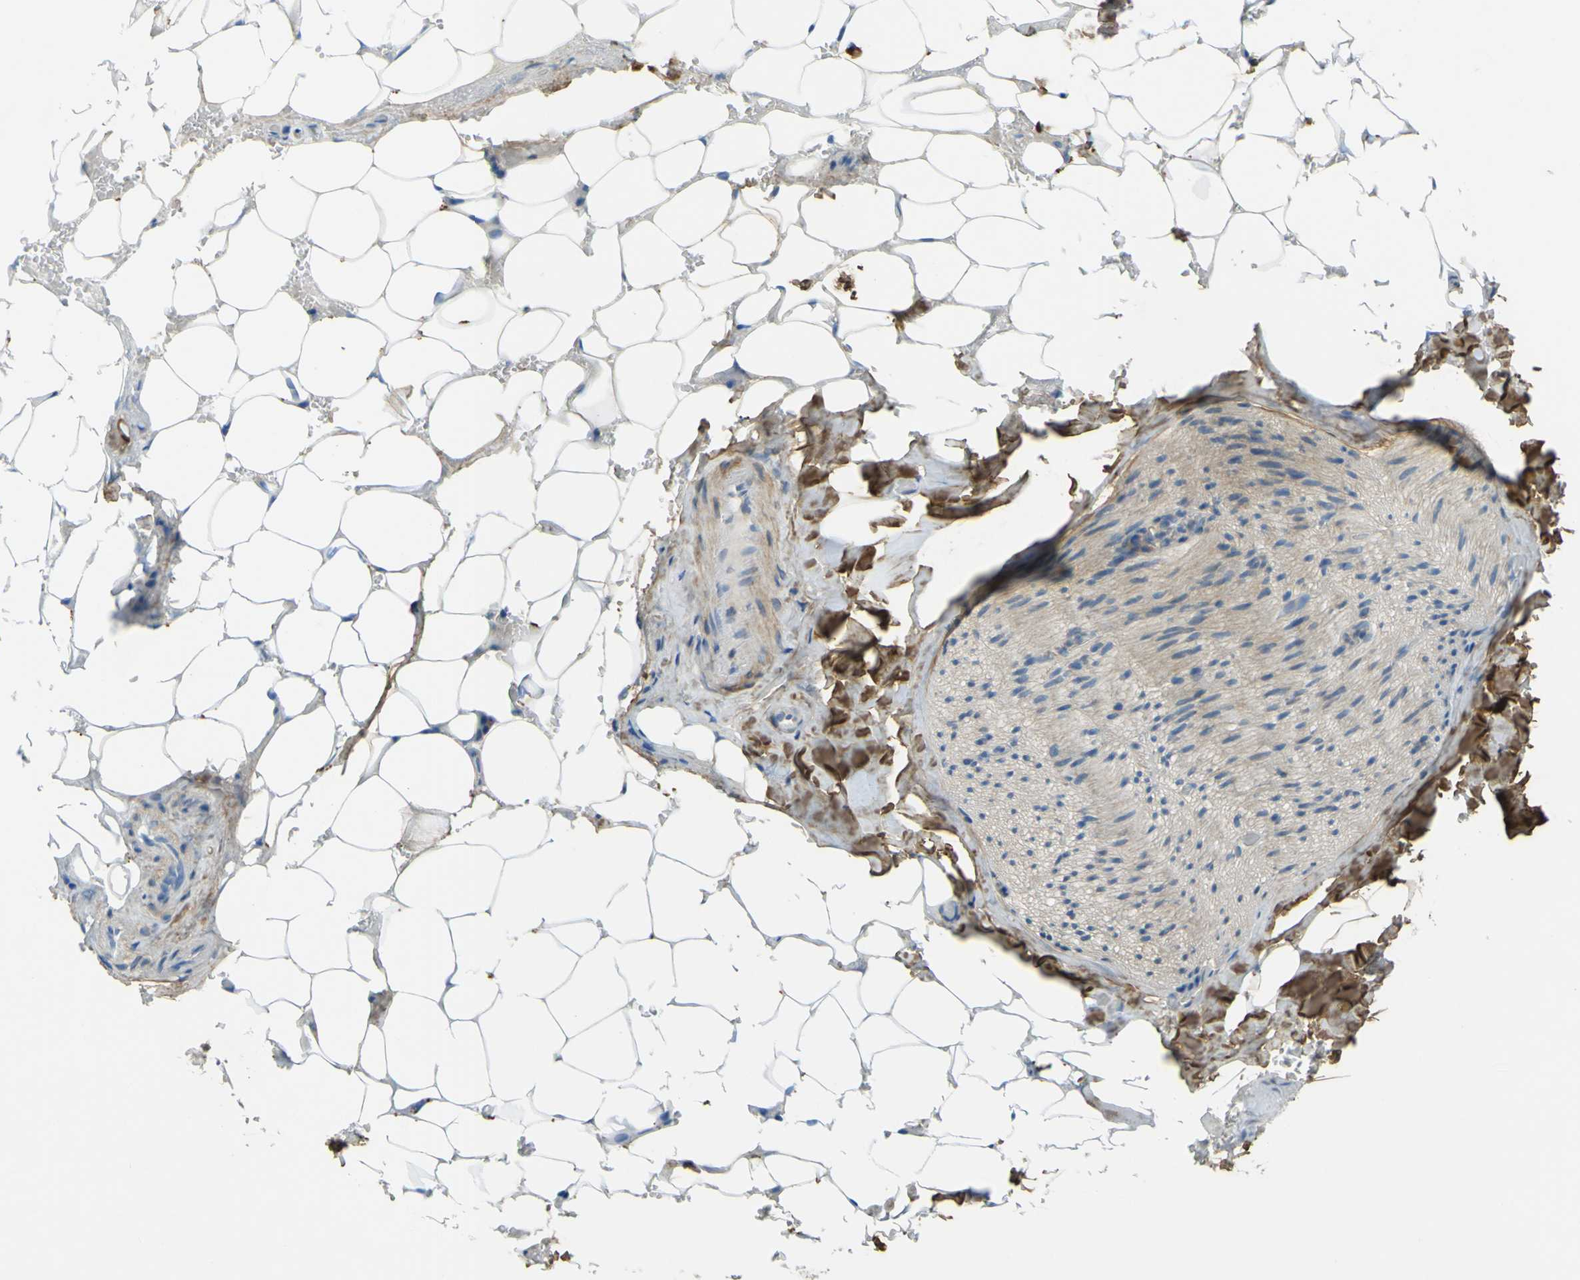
{"staining": {"intensity": "weak", "quantity": ">75%", "location": "cytoplasmic/membranous"}, "tissue": "adipose tissue", "cell_type": "Adipocytes", "image_type": "normal", "snomed": [{"axis": "morphology", "description": "Normal tissue, NOS"}, {"axis": "topography", "description": "Peripheral nerve tissue"}], "caption": "A low amount of weak cytoplasmic/membranous staining is appreciated in approximately >75% of adipocytes in unremarkable adipose tissue. (Stains: DAB (3,3'-diaminobenzidine) in brown, nuclei in blue, Microscopy: brightfield microscopy at high magnification).", "gene": "OGN", "patient": {"sex": "male", "age": 70}}